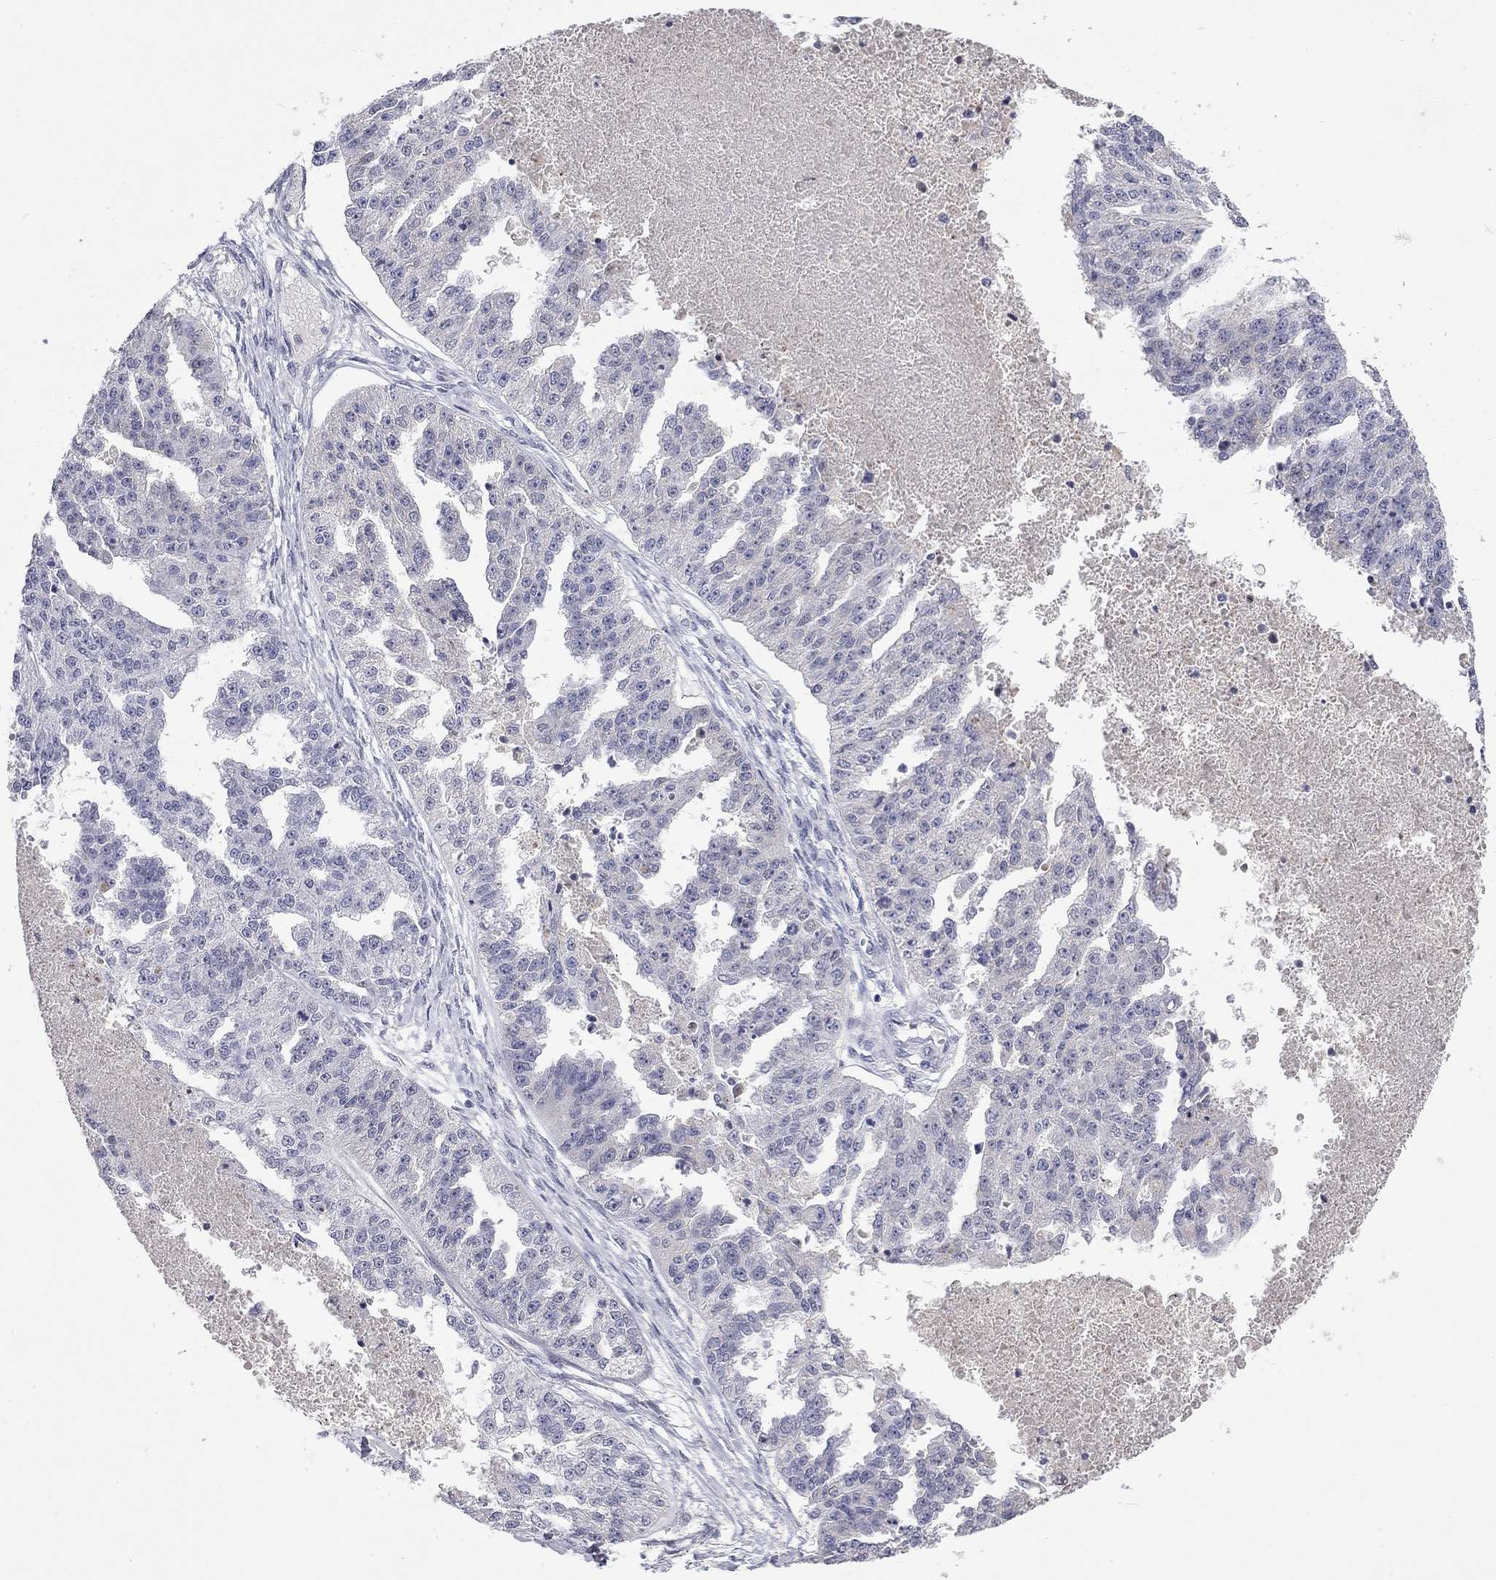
{"staining": {"intensity": "negative", "quantity": "none", "location": "none"}, "tissue": "ovarian cancer", "cell_type": "Tumor cells", "image_type": "cancer", "snomed": [{"axis": "morphology", "description": "Cystadenocarcinoma, serous, NOS"}, {"axis": "topography", "description": "Ovary"}], "caption": "This is an immunohistochemistry (IHC) micrograph of human ovarian serous cystadenocarcinoma. There is no positivity in tumor cells.", "gene": "SLC51A", "patient": {"sex": "female", "age": 58}}